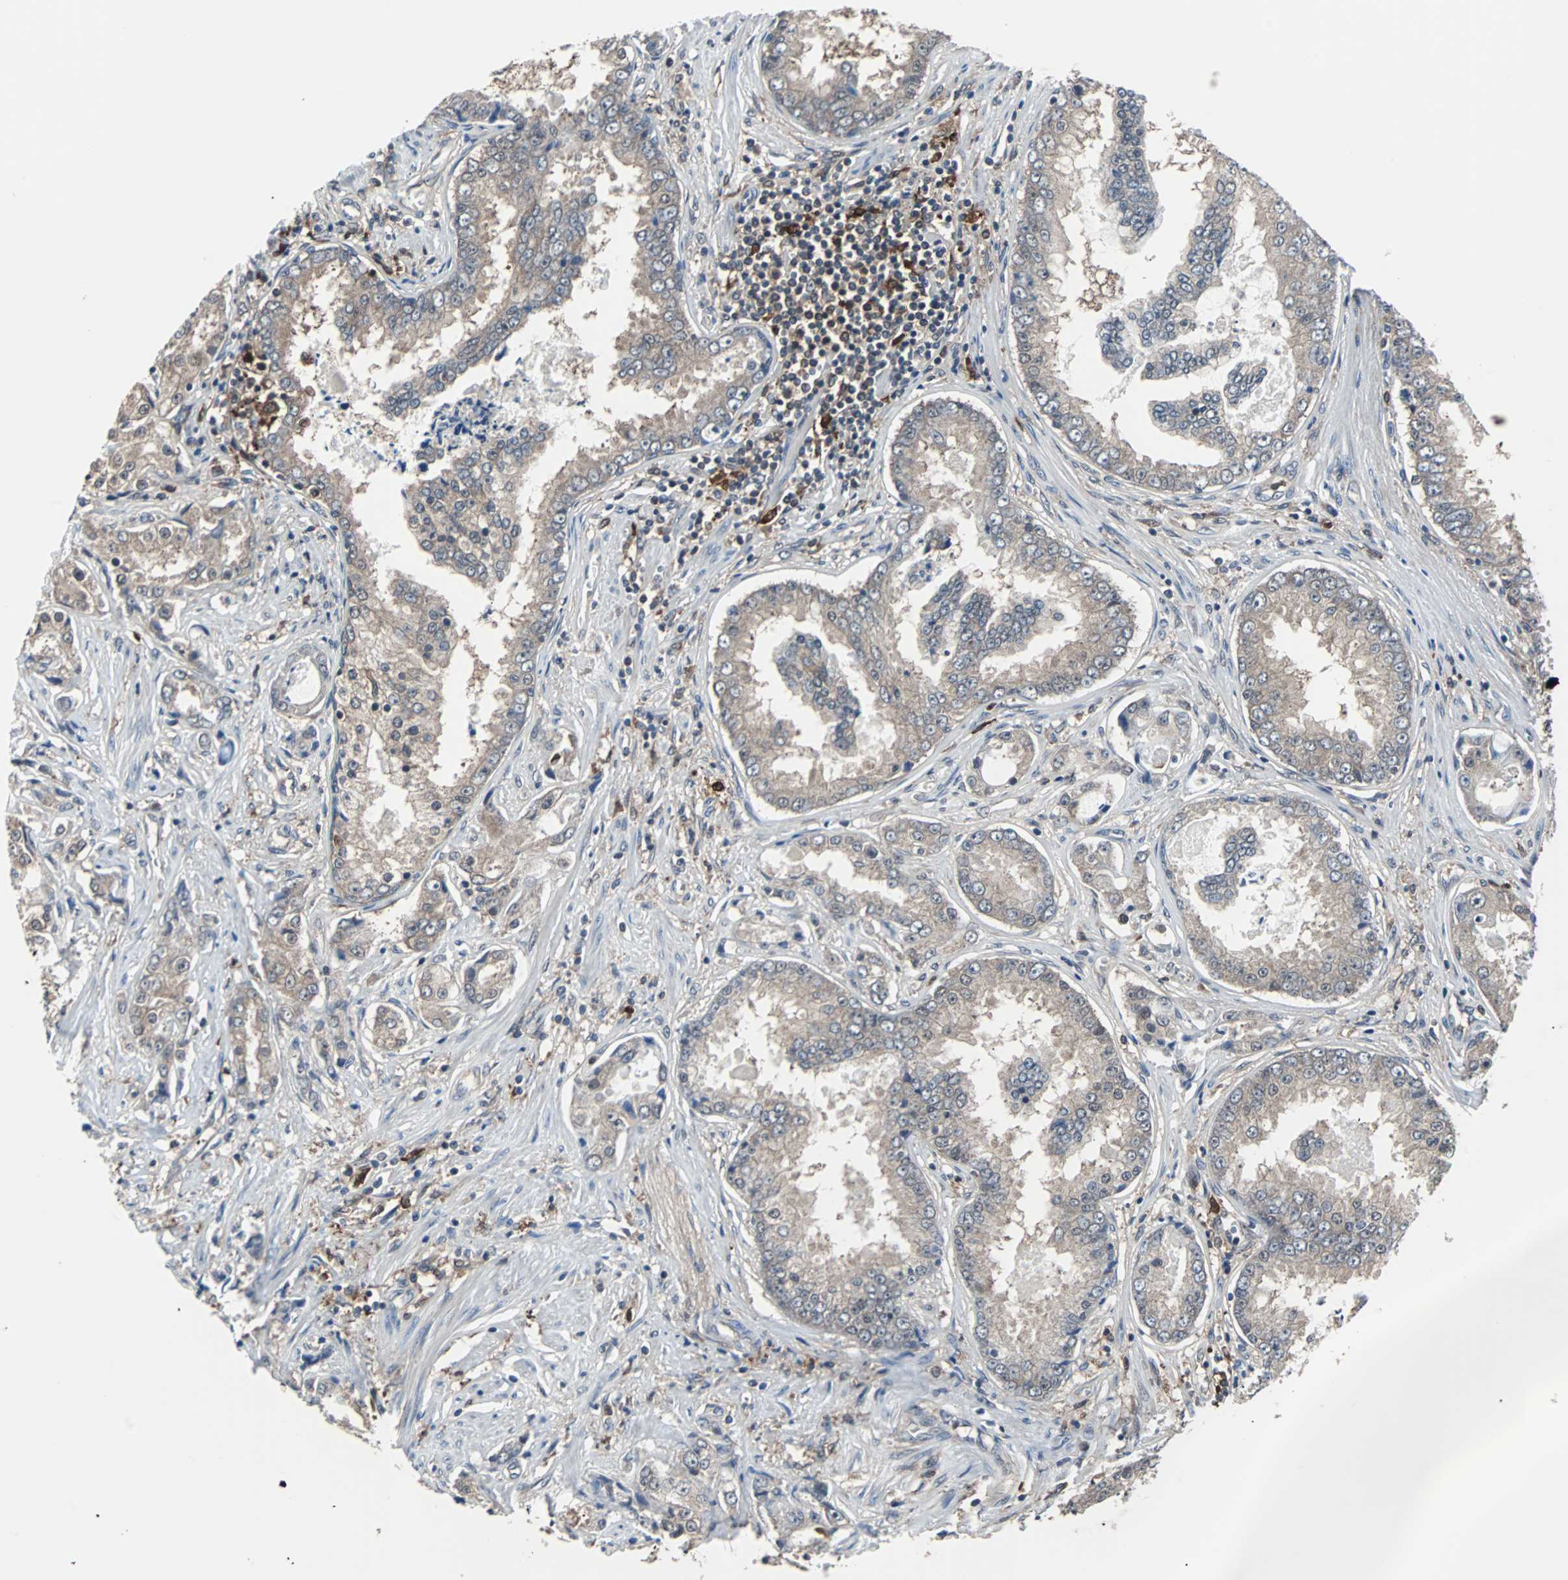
{"staining": {"intensity": "weak", "quantity": ">75%", "location": "cytoplasmic/membranous"}, "tissue": "prostate cancer", "cell_type": "Tumor cells", "image_type": "cancer", "snomed": [{"axis": "morphology", "description": "Adenocarcinoma, High grade"}, {"axis": "topography", "description": "Prostate"}], "caption": "Tumor cells exhibit low levels of weak cytoplasmic/membranous staining in approximately >75% of cells in human prostate cancer (high-grade adenocarcinoma). (Brightfield microscopy of DAB IHC at high magnification).", "gene": "PAK1", "patient": {"sex": "male", "age": 73}}